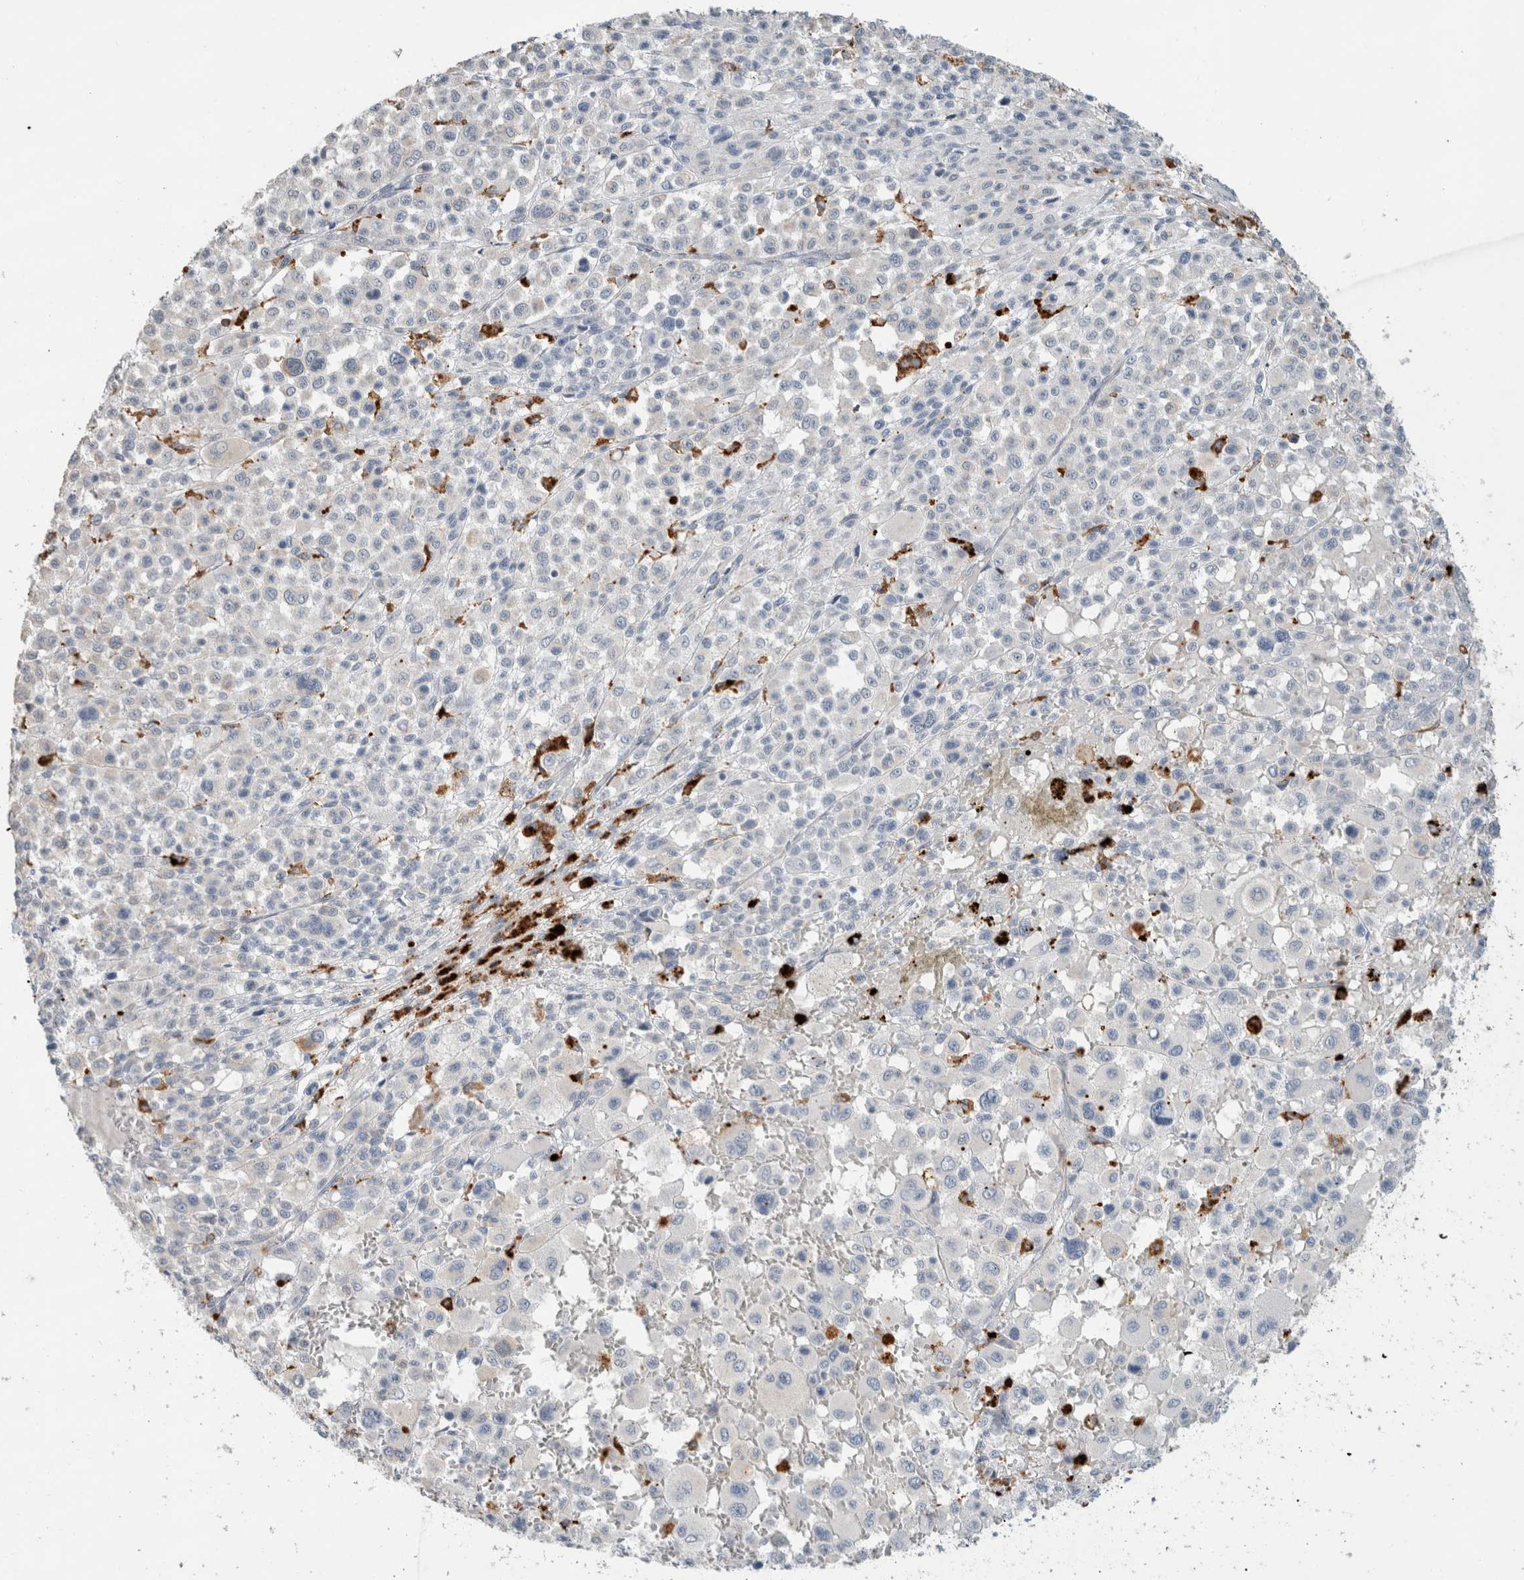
{"staining": {"intensity": "negative", "quantity": "none", "location": "none"}, "tissue": "melanoma", "cell_type": "Tumor cells", "image_type": "cancer", "snomed": [{"axis": "morphology", "description": "Malignant melanoma, Metastatic site"}, {"axis": "topography", "description": "Skin"}], "caption": "Immunohistochemistry photomicrograph of human malignant melanoma (metastatic site) stained for a protein (brown), which shows no positivity in tumor cells. (DAB IHC with hematoxylin counter stain).", "gene": "LY86", "patient": {"sex": "female", "age": 74}}